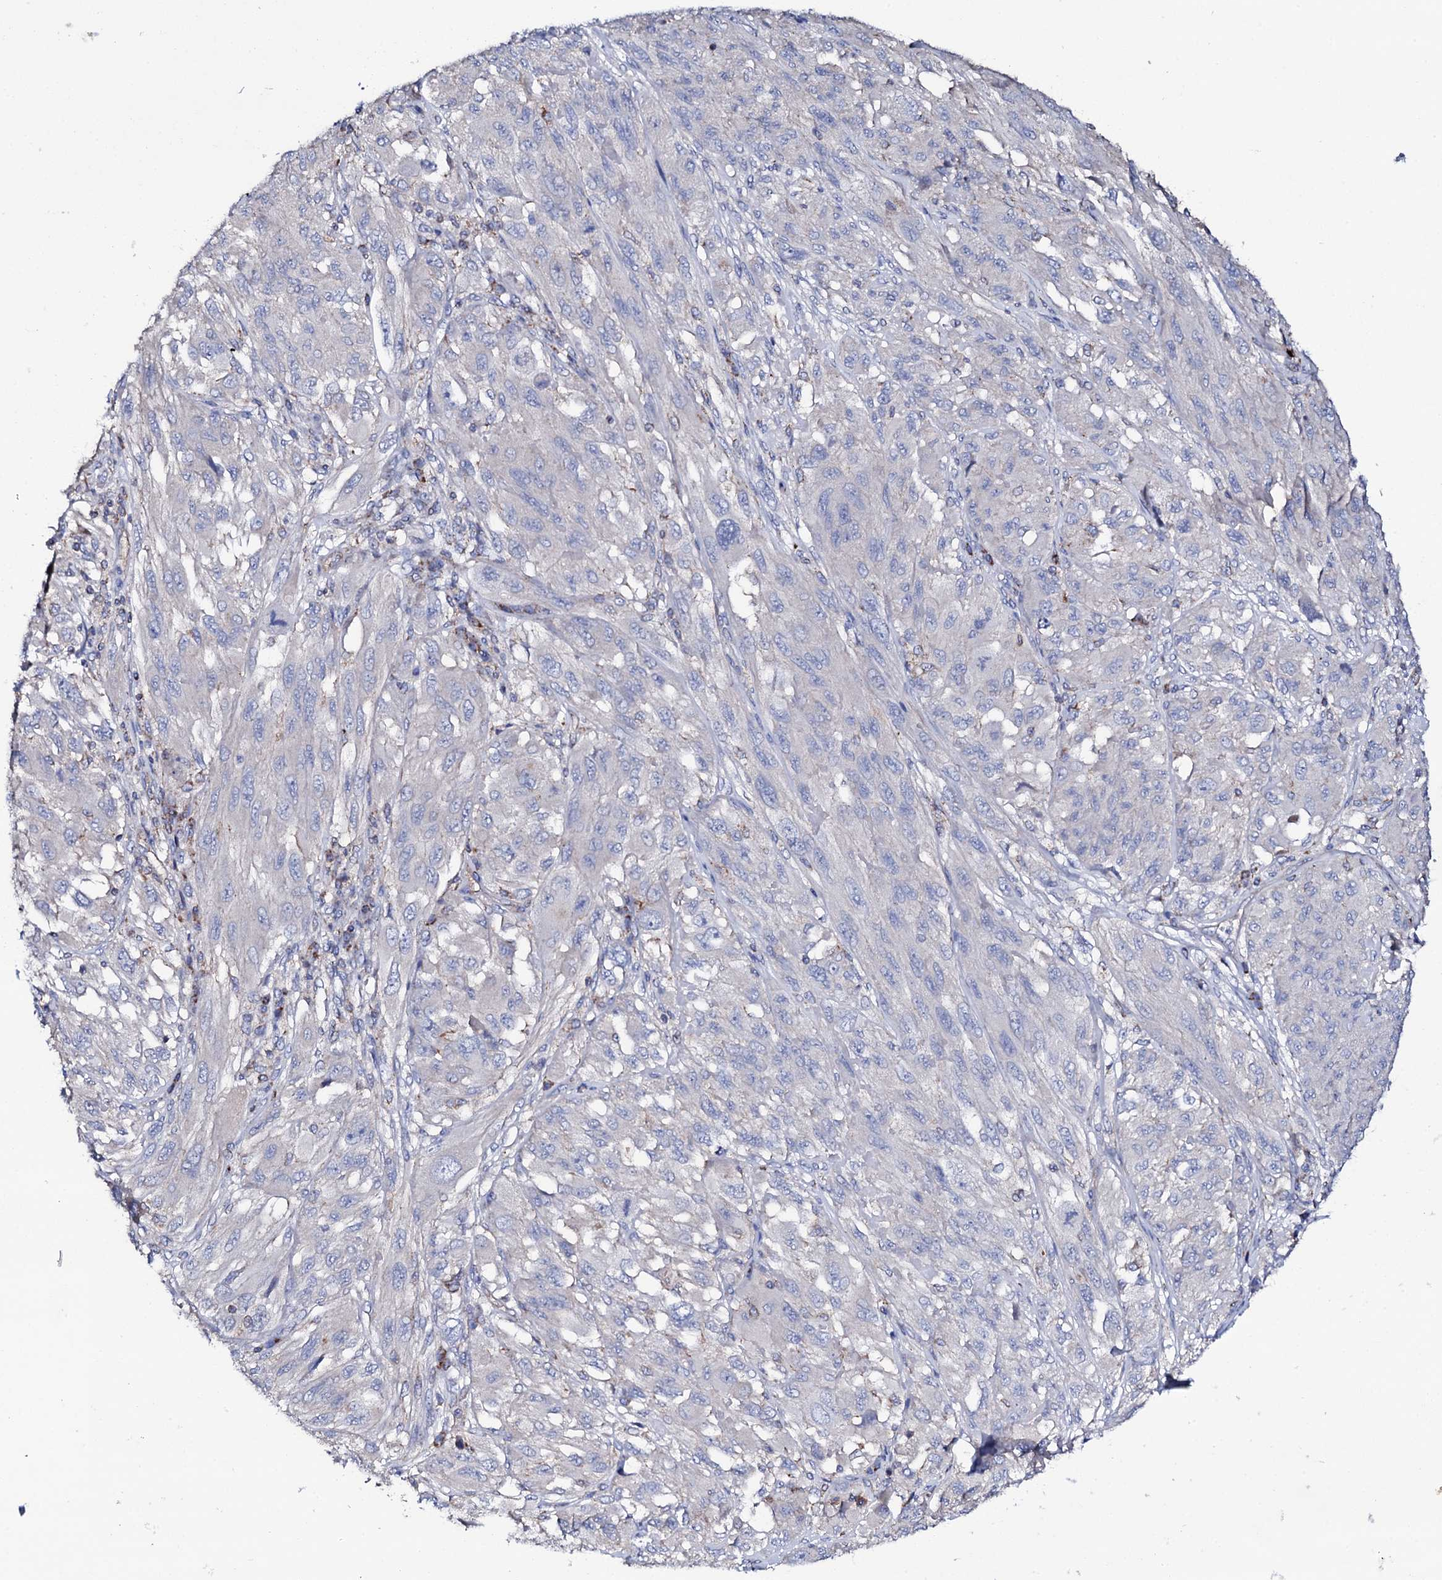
{"staining": {"intensity": "negative", "quantity": "none", "location": "none"}, "tissue": "melanoma", "cell_type": "Tumor cells", "image_type": "cancer", "snomed": [{"axis": "morphology", "description": "Malignant melanoma, NOS"}, {"axis": "topography", "description": "Skin"}], "caption": "Immunohistochemistry (IHC) image of neoplastic tissue: malignant melanoma stained with DAB reveals no significant protein positivity in tumor cells.", "gene": "TCAF2", "patient": {"sex": "female", "age": 91}}